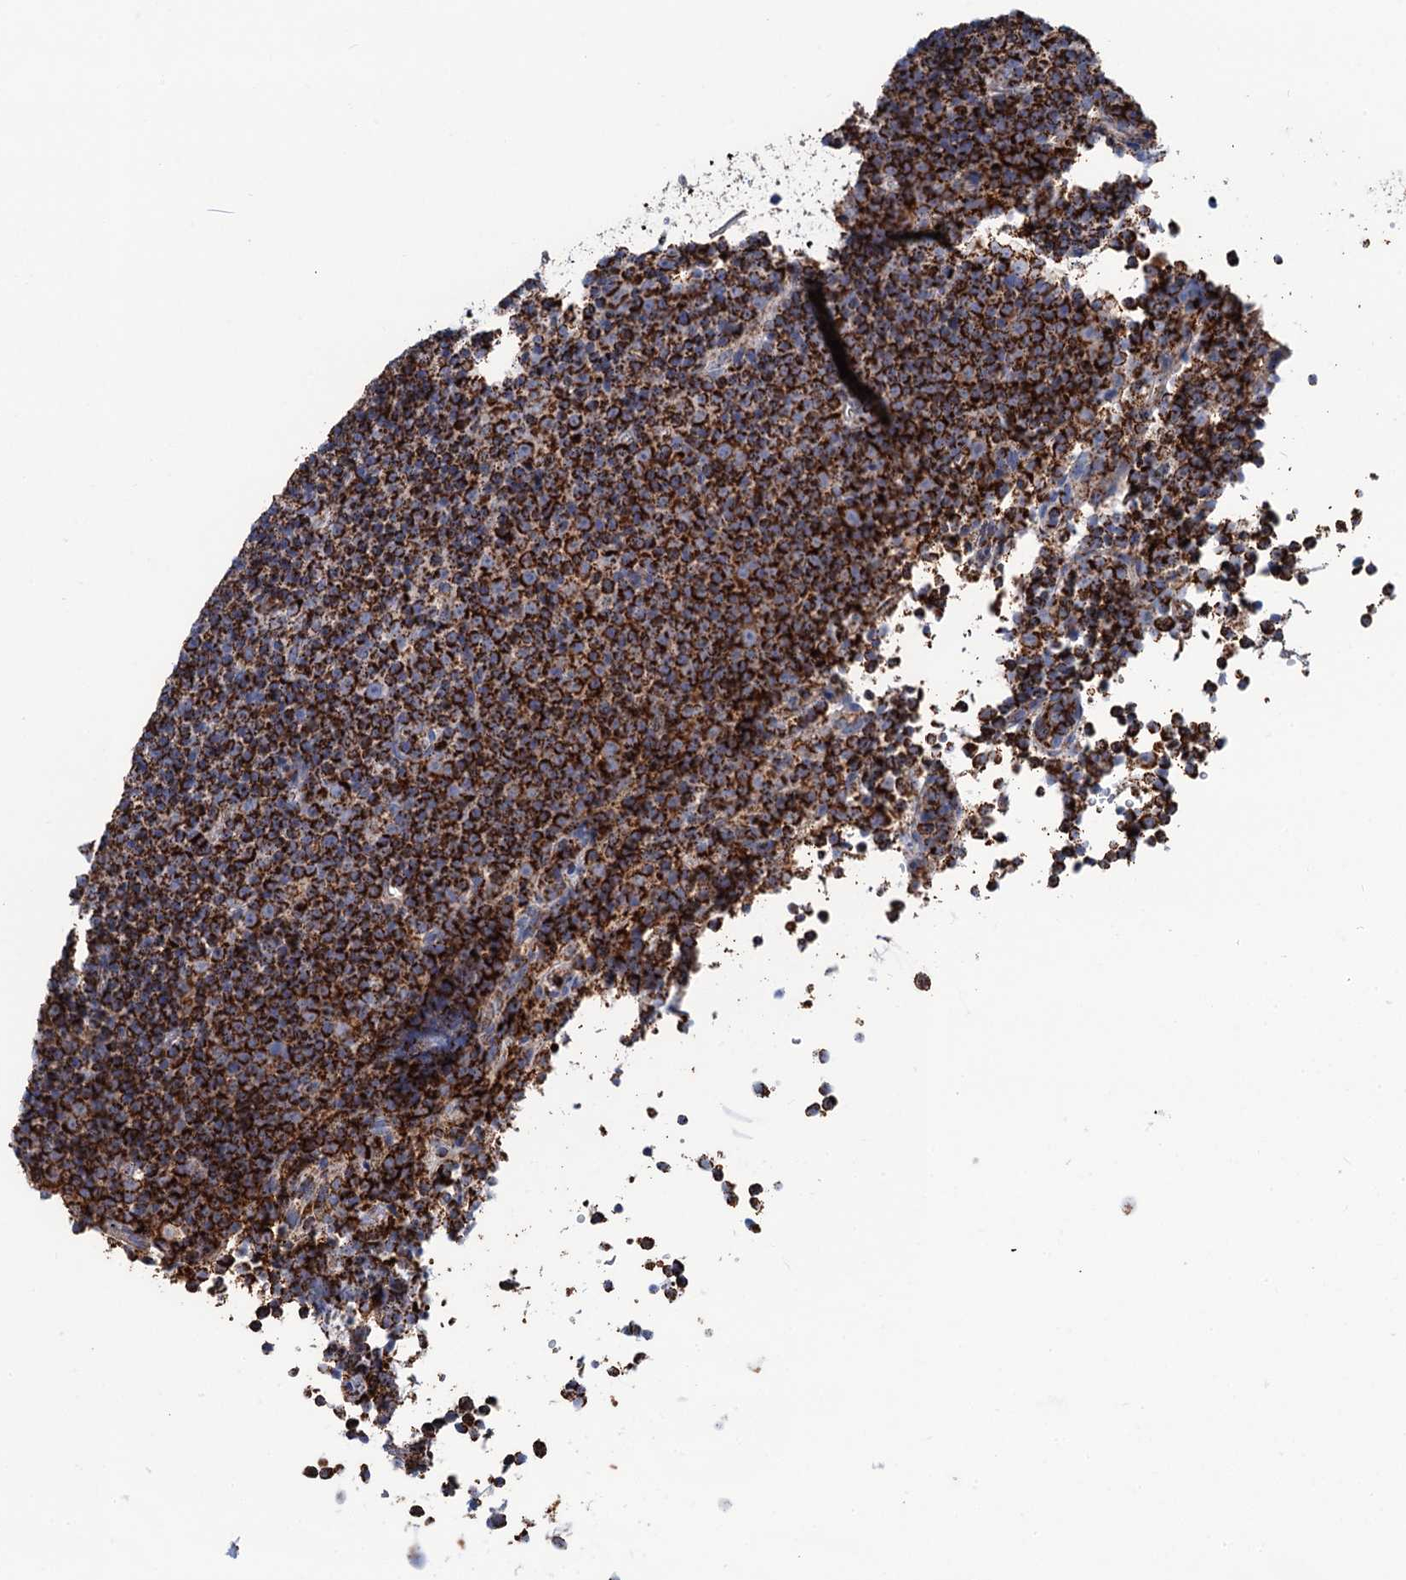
{"staining": {"intensity": "strong", "quantity": ">75%", "location": "cytoplasmic/membranous"}, "tissue": "lymphoma", "cell_type": "Tumor cells", "image_type": "cancer", "snomed": [{"axis": "morphology", "description": "Malignant lymphoma, non-Hodgkin's type, Low grade"}, {"axis": "topography", "description": "Lymph node"}], "caption": "Lymphoma was stained to show a protein in brown. There is high levels of strong cytoplasmic/membranous expression in about >75% of tumor cells.", "gene": "IVD", "patient": {"sex": "female", "age": 67}}